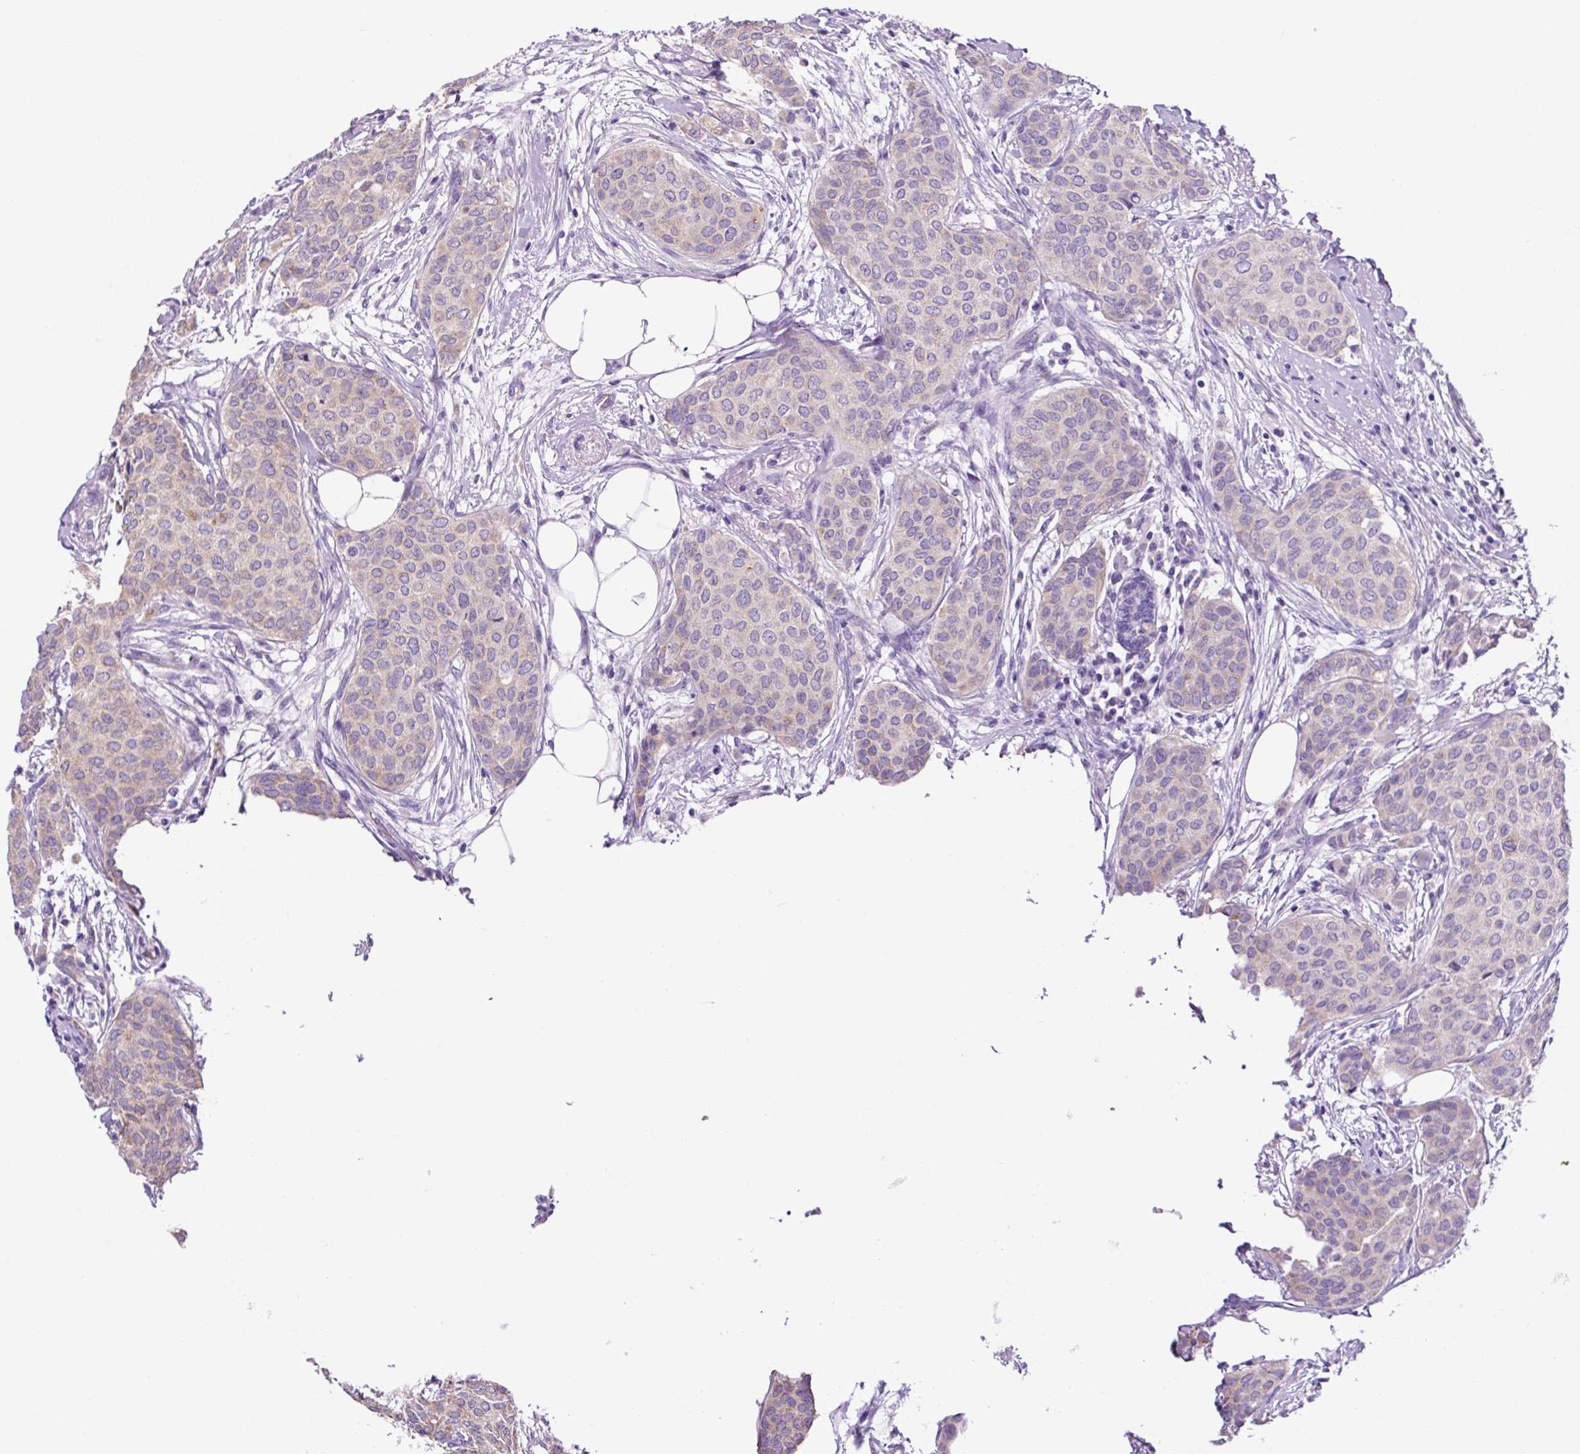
{"staining": {"intensity": "weak", "quantity": "25%-75%", "location": "cytoplasmic/membranous"}, "tissue": "breast cancer", "cell_type": "Tumor cells", "image_type": "cancer", "snomed": [{"axis": "morphology", "description": "Duct carcinoma"}, {"axis": "topography", "description": "Breast"}], "caption": "Immunohistochemistry photomicrograph of neoplastic tissue: breast infiltrating ductal carcinoma stained using IHC demonstrates low levels of weak protein expression localized specifically in the cytoplasmic/membranous of tumor cells, appearing as a cytoplasmic/membranous brown color.", "gene": "GORASP1", "patient": {"sex": "female", "age": 47}}